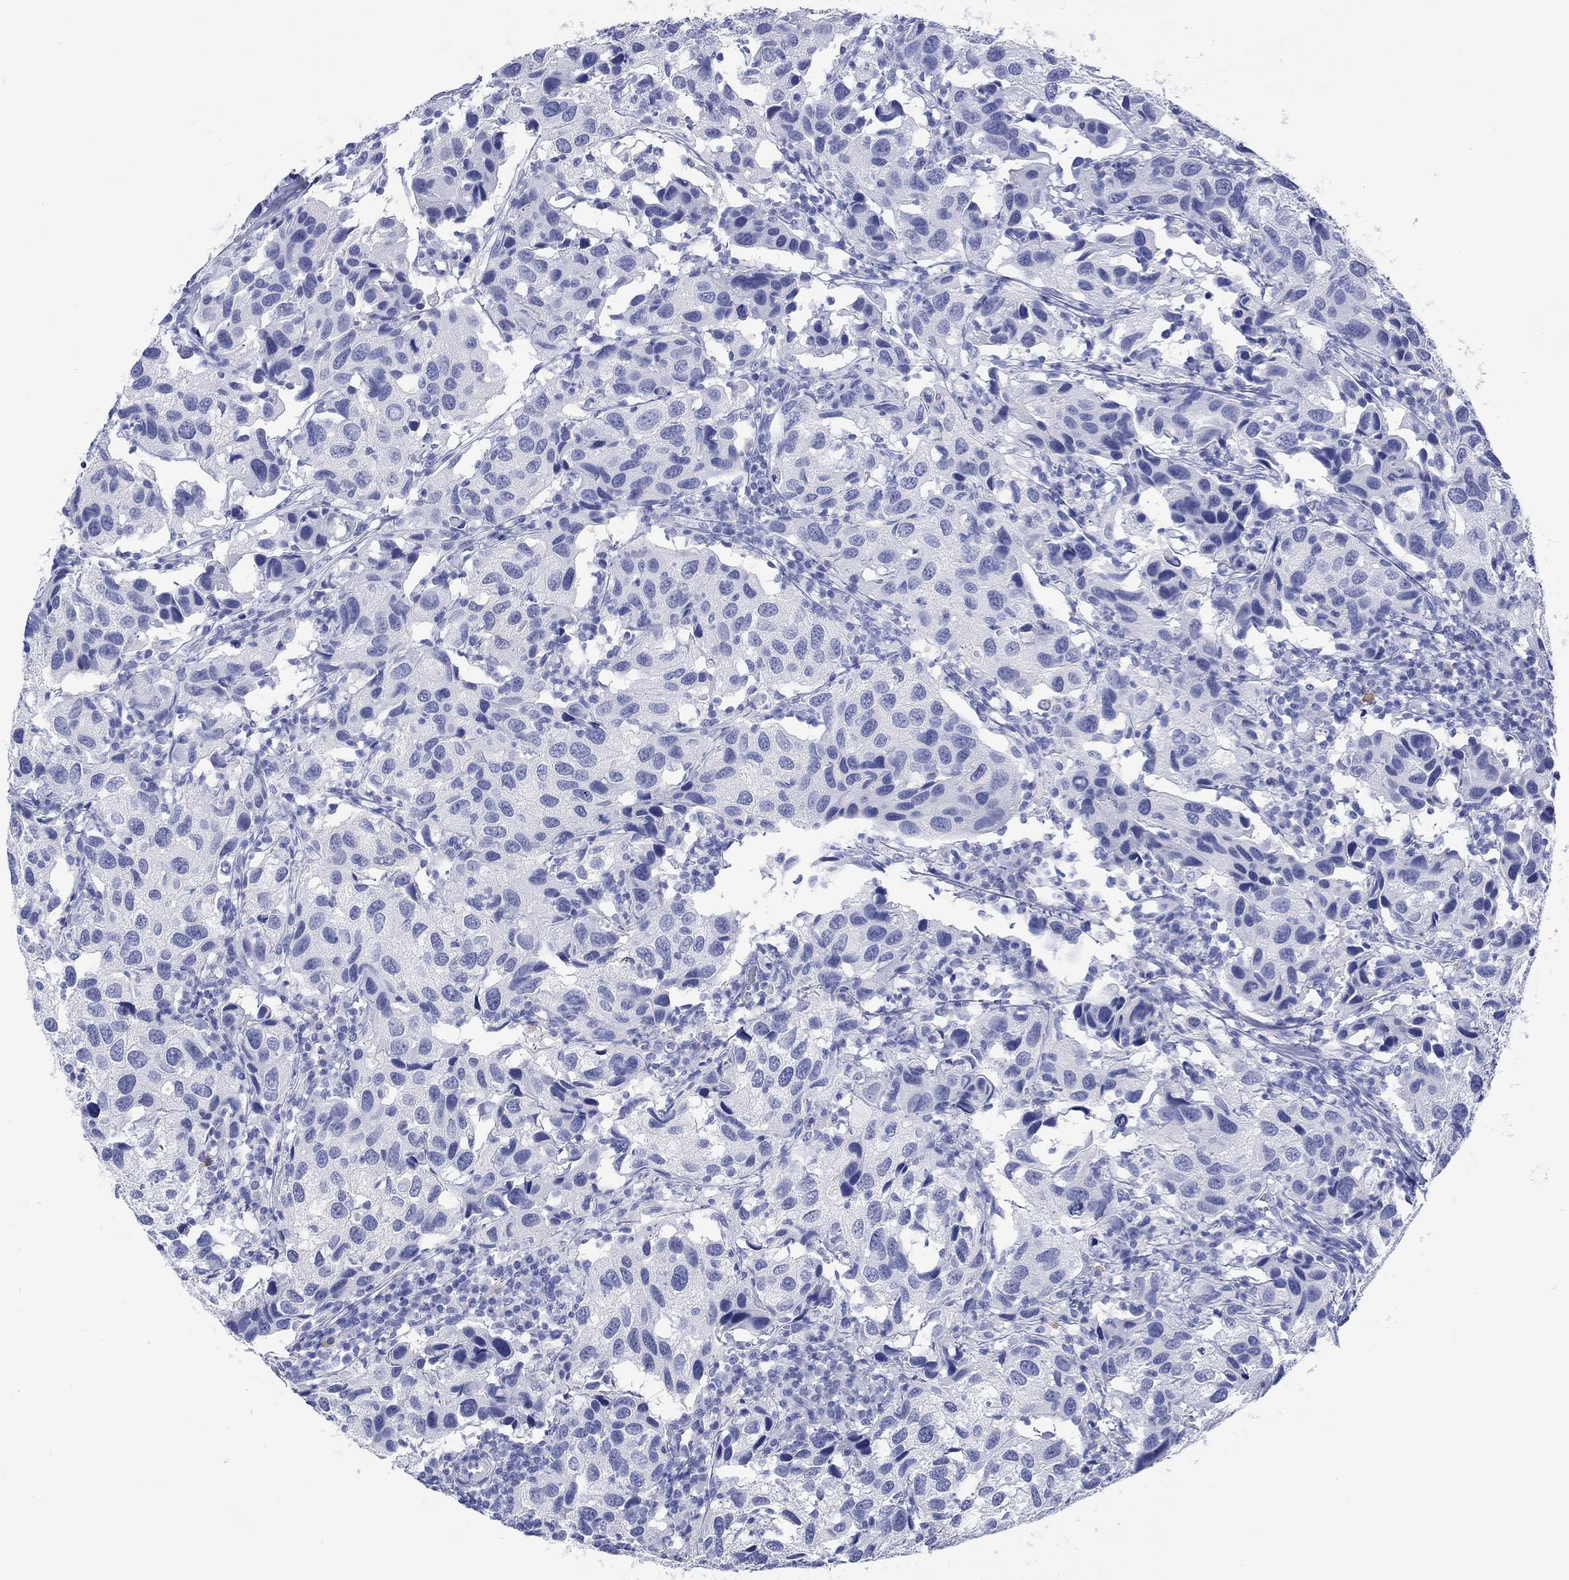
{"staining": {"intensity": "negative", "quantity": "none", "location": "none"}, "tissue": "urothelial cancer", "cell_type": "Tumor cells", "image_type": "cancer", "snomed": [{"axis": "morphology", "description": "Urothelial carcinoma, High grade"}, {"axis": "topography", "description": "Urinary bladder"}], "caption": "This photomicrograph is of high-grade urothelial carcinoma stained with immunohistochemistry (IHC) to label a protein in brown with the nuclei are counter-stained blue. There is no positivity in tumor cells. Brightfield microscopy of immunohistochemistry (IHC) stained with DAB (3,3'-diaminobenzidine) (brown) and hematoxylin (blue), captured at high magnification.", "gene": "MSI1", "patient": {"sex": "male", "age": 79}}